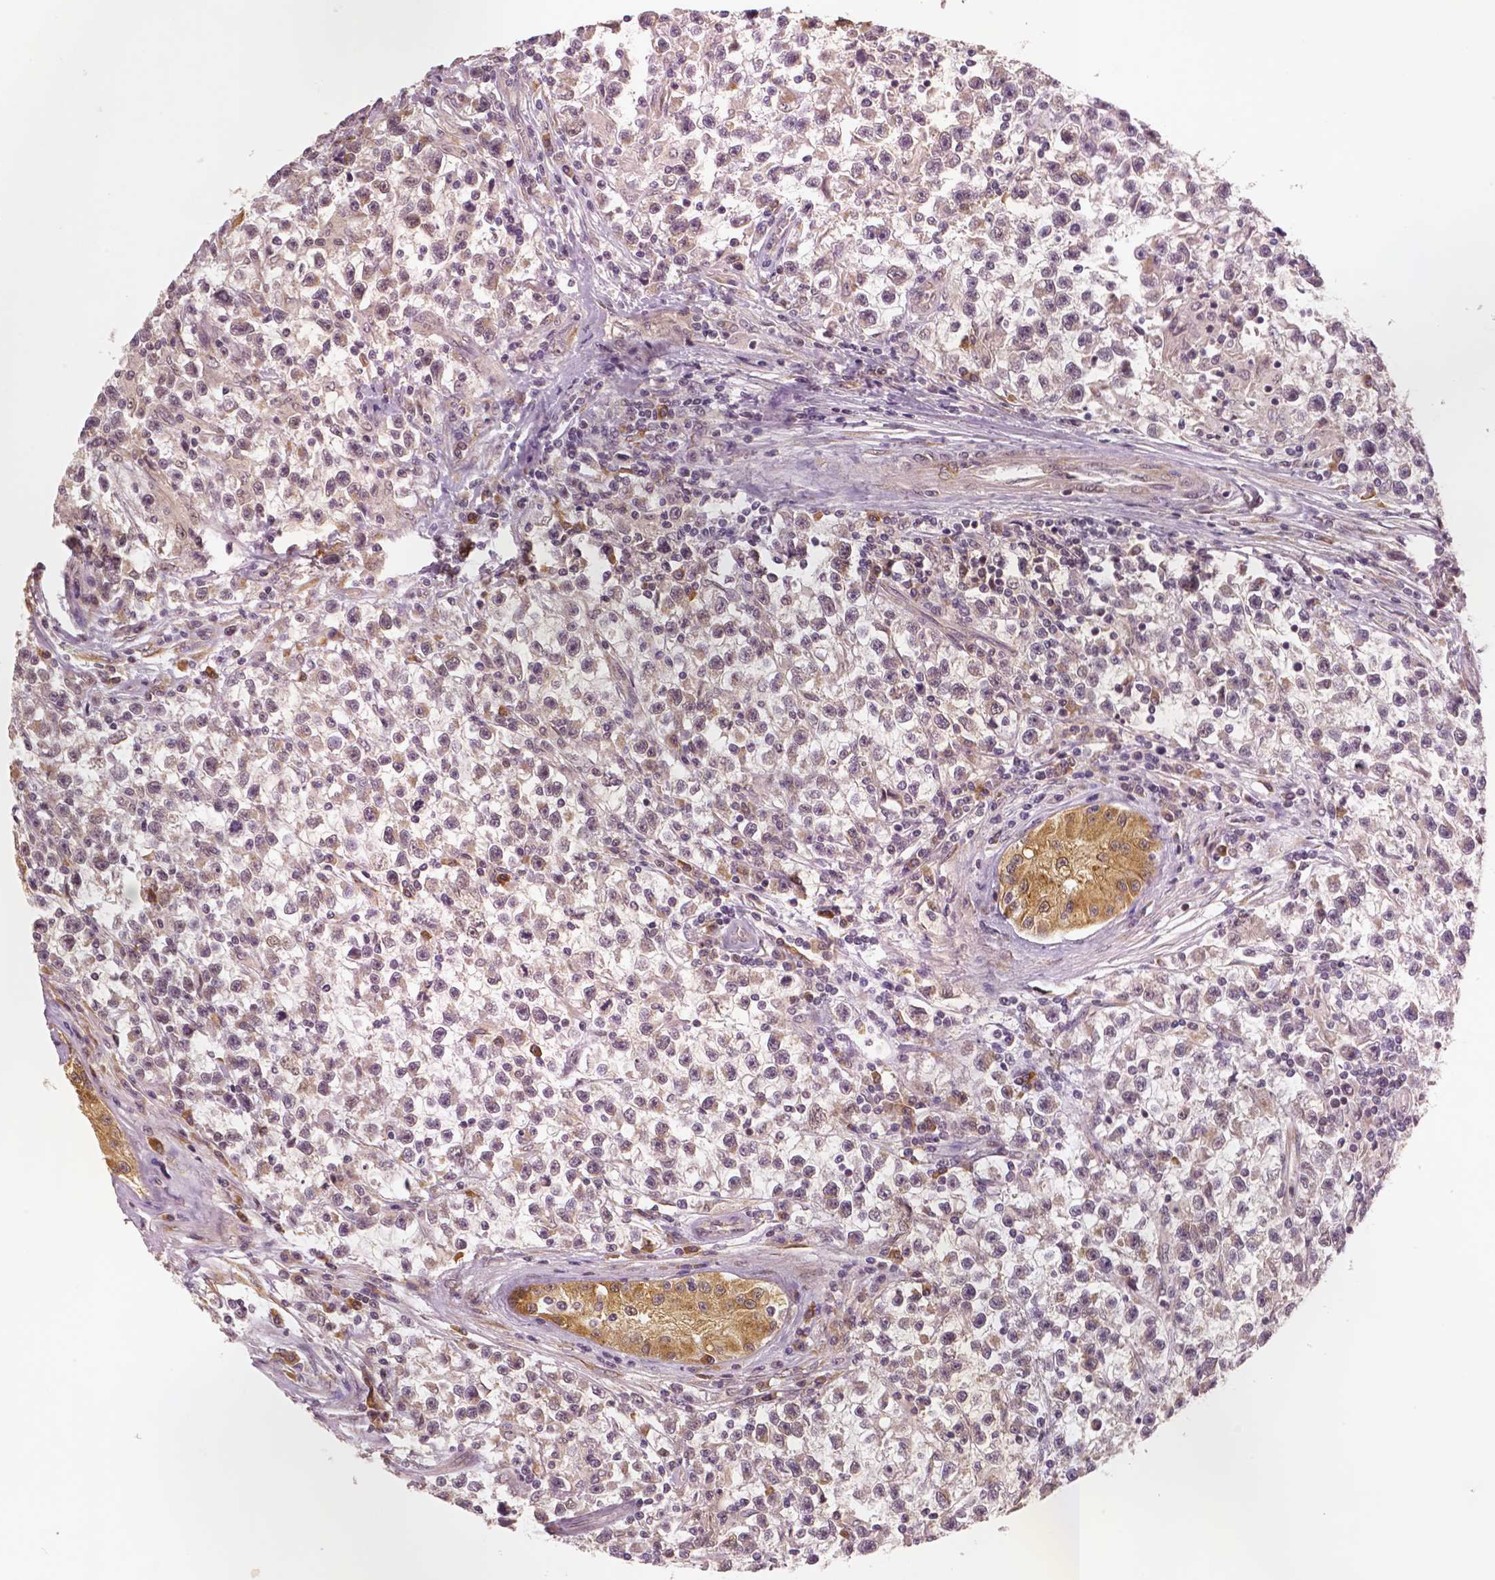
{"staining": {"intensity": "weak", "quantity": ">75%", "location": "cytoplasmic/membranous"}, "tissue": "testis cancer", "cell_type": "Tumor cells", "image_type": "cancer", "snomed": [{"axis": "morphology", "description": "Seminoma, NOS"}, {"axis": "topography", "description": "Testis"}], "caption": "A high-resolution micrograph shows immunohistochemistry staining of seminoma (testis), which displays weak cytoplasmic/membranous expression in about >75% of tumor cells. (Stains: DAB in brown, nuclei in blue, Microscopy: brightfield microscopy at high magnification).", "gene": "STAT3", "patient": {"sex": "male", "age": 31}}